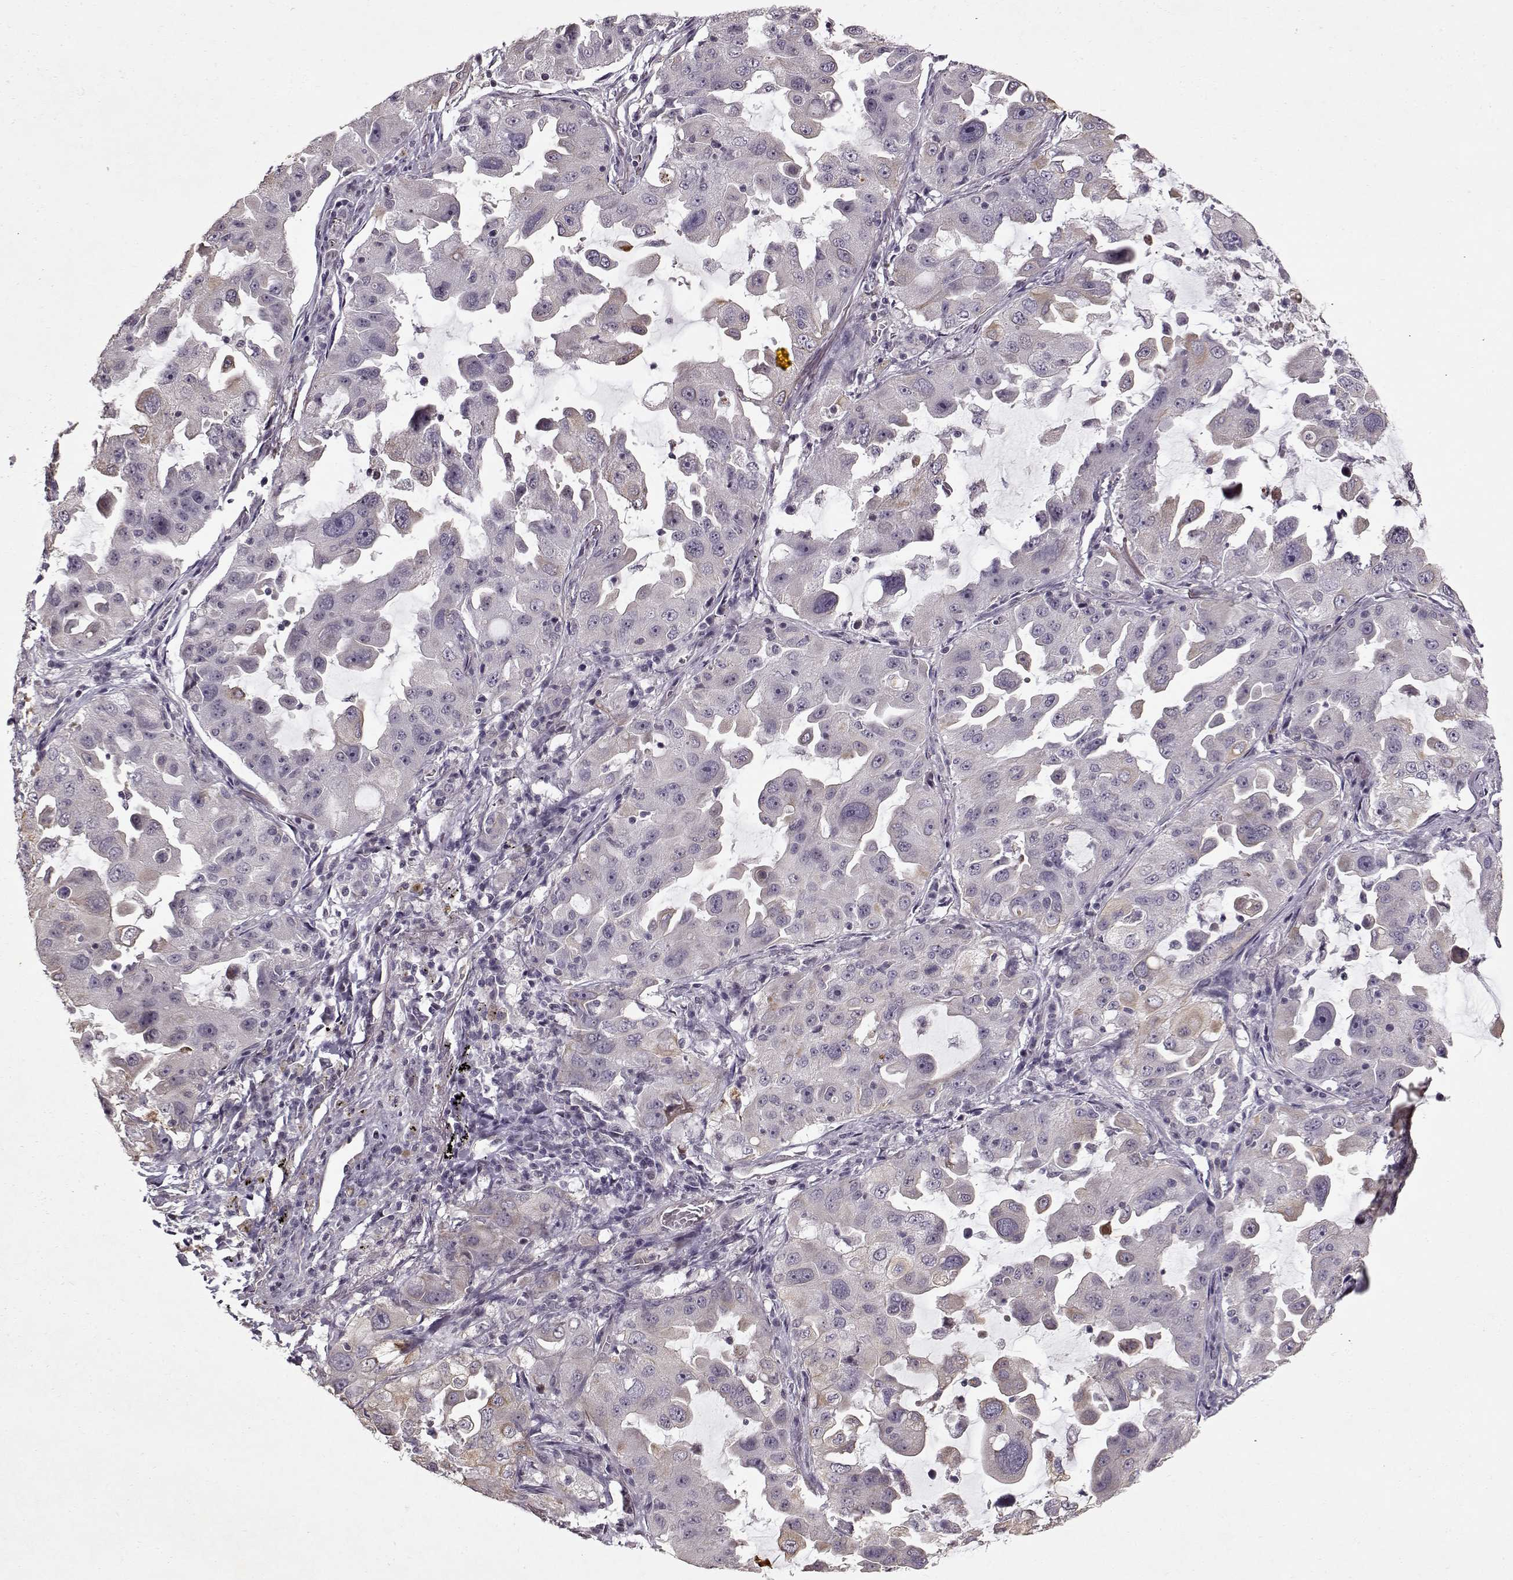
{"staining": {"intensity": "weak", "quantity": "<25%", "location": "cytoplasmic/membranous"}, "tissue": "lung cancer", "cell_type": "Tumor cells", "image_type": "cancer", "snomed": [{"axis": "morphology", "description": "Adenocarcinoma, NOS"}, {"axis": "topography", "description": "Lung"}], "caption": "Human lung cancer (adenocarcinoma) stained for a protein using IHC reveals no staining in tumor cells.", "gene": "KRT9", "patient": {"sex": "female", "age": 61}}